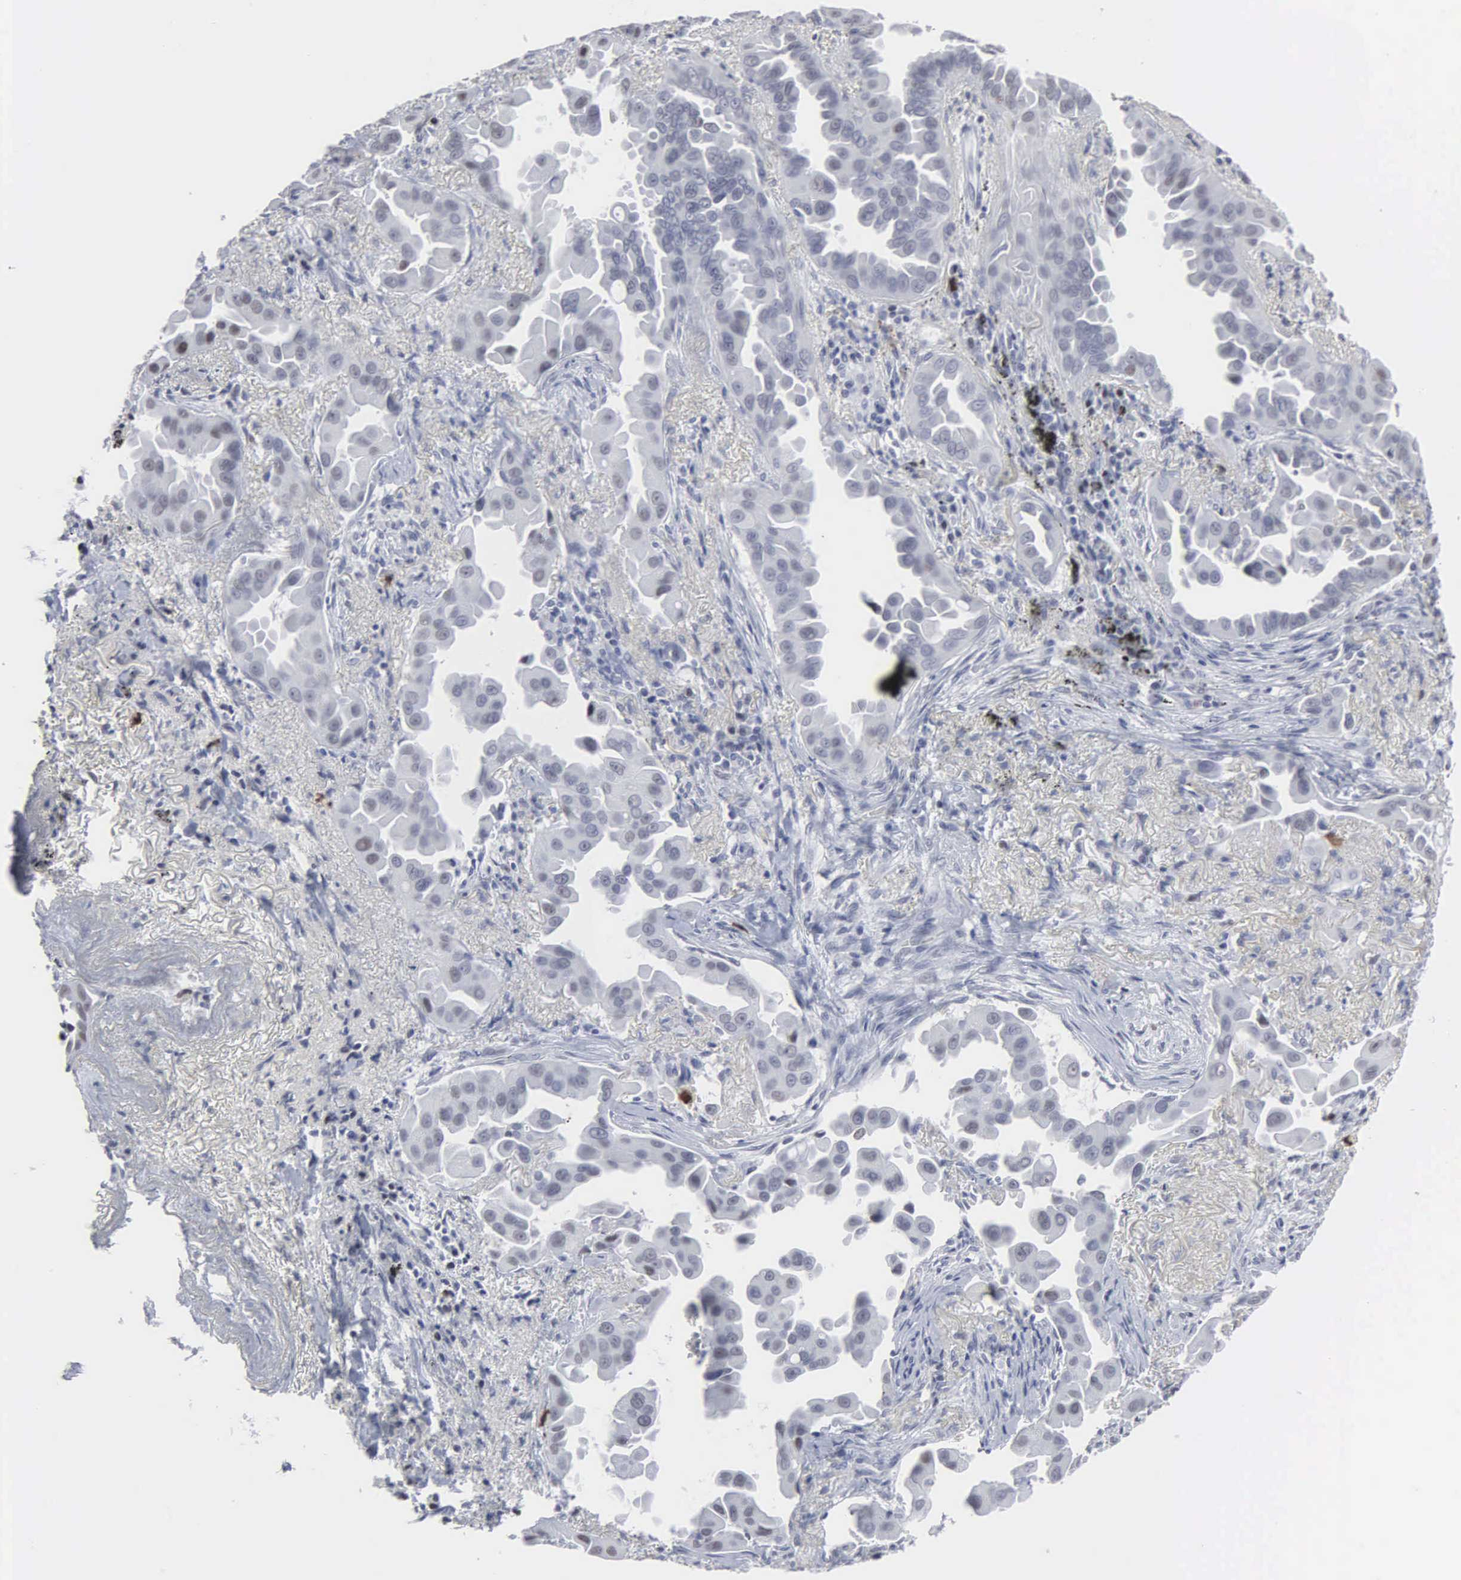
{"staining": {"intensity": "negative", "quantity": "none", "location": "none"}, "tissue": "lung cancer", "cell_type": "Tumor cells", "image_type": "cancer", "snomed": [{"axis": "morphology", "description": "Adenocarcinoma, NOS"}, {"axis": "topography", "description": "Lung"}], "caption": "Immunohistochemistry image of neoplastic tissue: lung adenocarcinoma stained with DAB demonstrates no significant protein expression in tumor cells.", "gene": "SPIN3", "patient": {"sex": "male", "age": 68}}